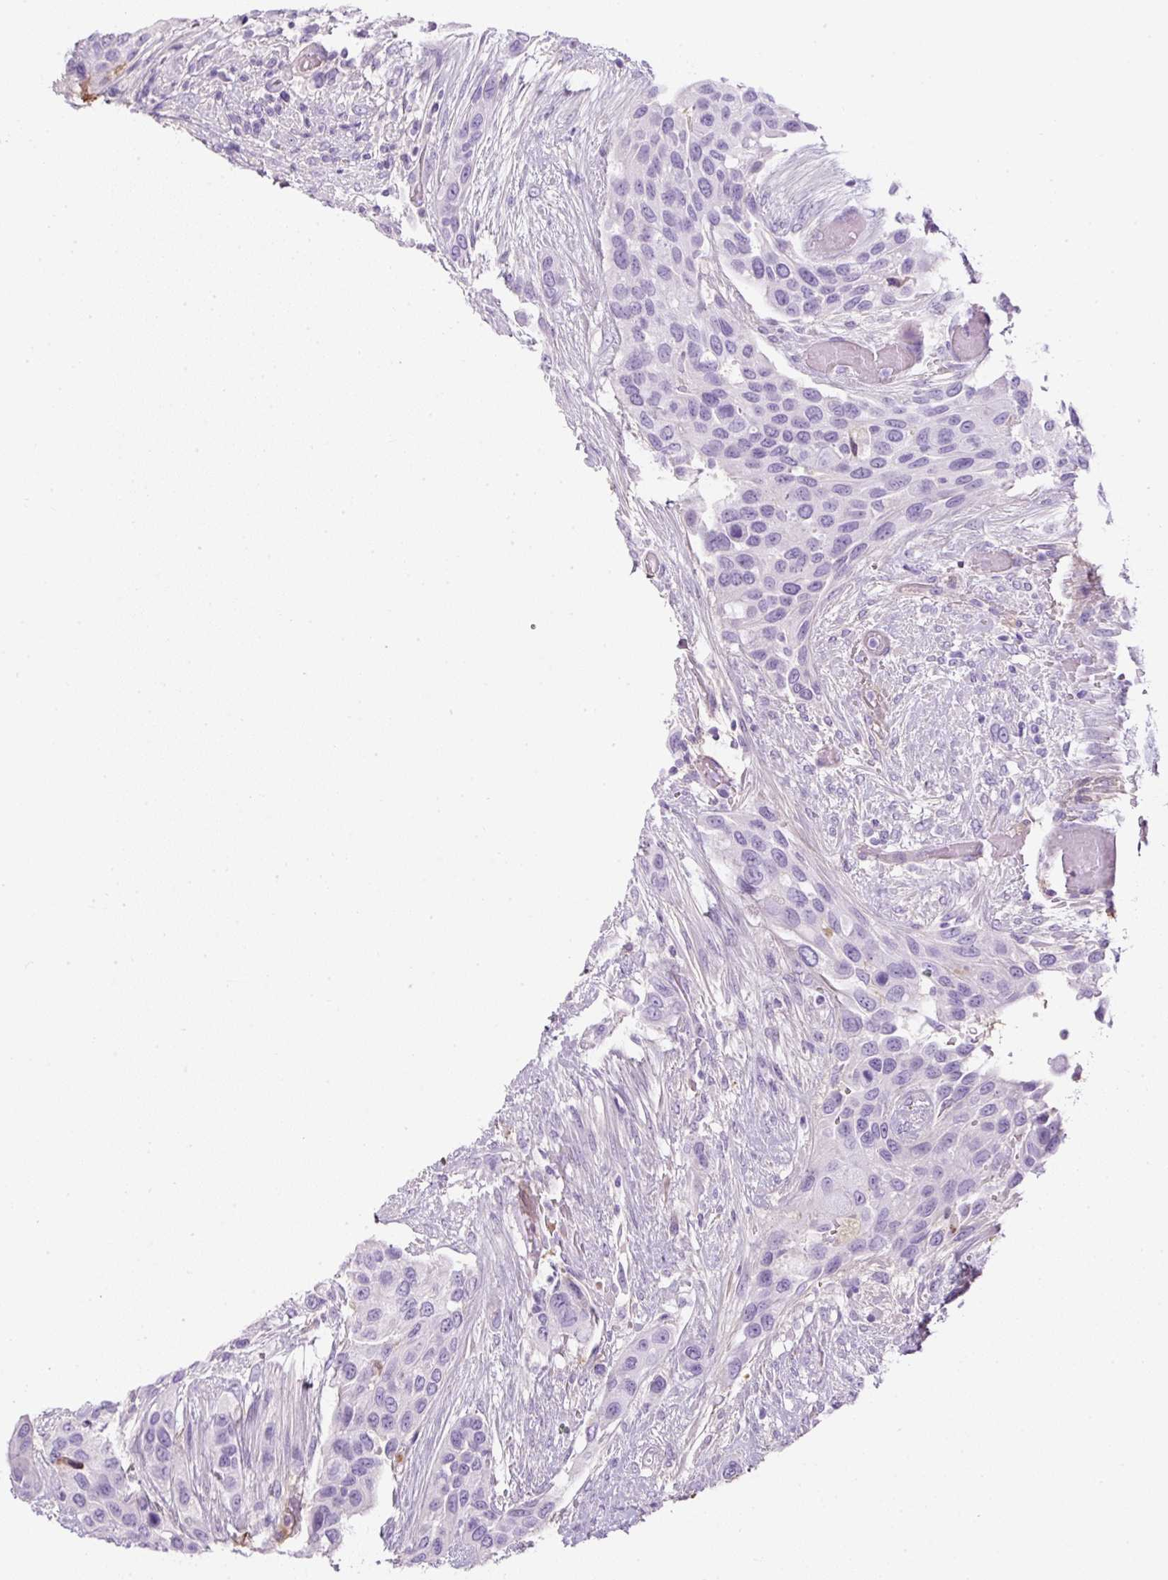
{"staining": {"intensity": "moderate", "quantity": "<25%", "location": "cytoplasmic/membranous"}, "tissue": "urothelial cancer", "cell_type": "Tumor cells", "image_type": "cancer", "snomed": [{"axis": "morphology", "description": "Normal tissue, NOS"}, {"axis": "morphology", "description": "Urothelial carcinoma, High grade"}, {"axis": "topography", "description": "Vascular tissue"}, {"axis": "topography", "description": "Urinary bladder"}], "caption": "The image exhibits staining of urothelial cancer, revealing moderate cytoplasmic/membranous protein positivity (brown color) within tumor cells.", "gene": "APOA1", "patient": {"sex": "female", "age": 56}}